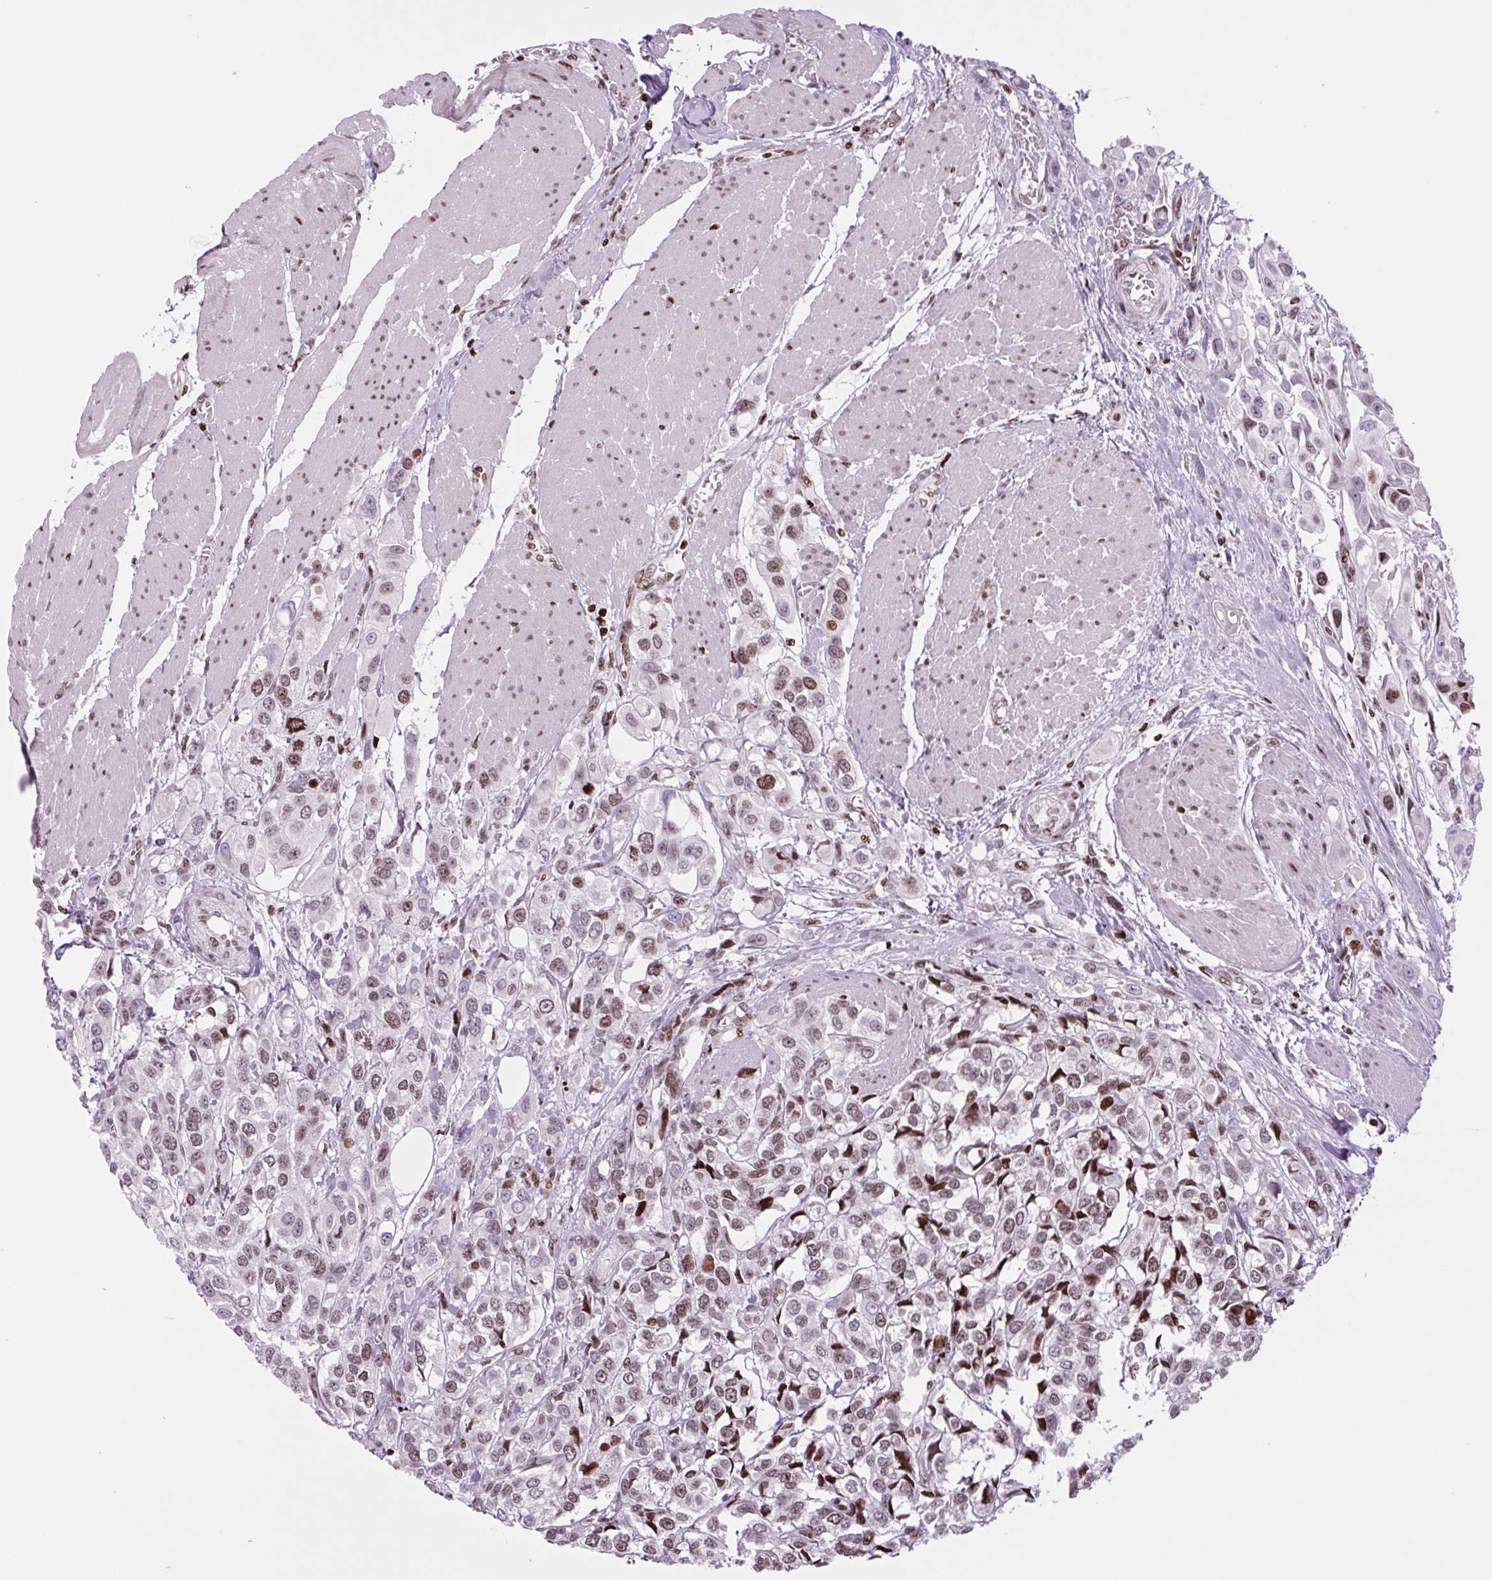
{"staining": {"intensity": "moderate", "quantity": "25%-75%", "location": "nuclear"}, "tissue": "urothelial cancer", "cell_type": "Tumor cells", "image_type": "cancer", "snomed": [{"axis": "morphology", "description": "Urothelial carcinoma, High grade"}, {"axis": "topography", "description": "Urinary bladder"}], "caption": "Immunohistochemistry (DAB (3,3'-diaminobenzidine)) staining of urothelial cancer displays moderate nuclear protein expression in about 25%-75% of tumor cells.", "gene": "H1-3", "patient": {"sex": "male", "age": 67}}